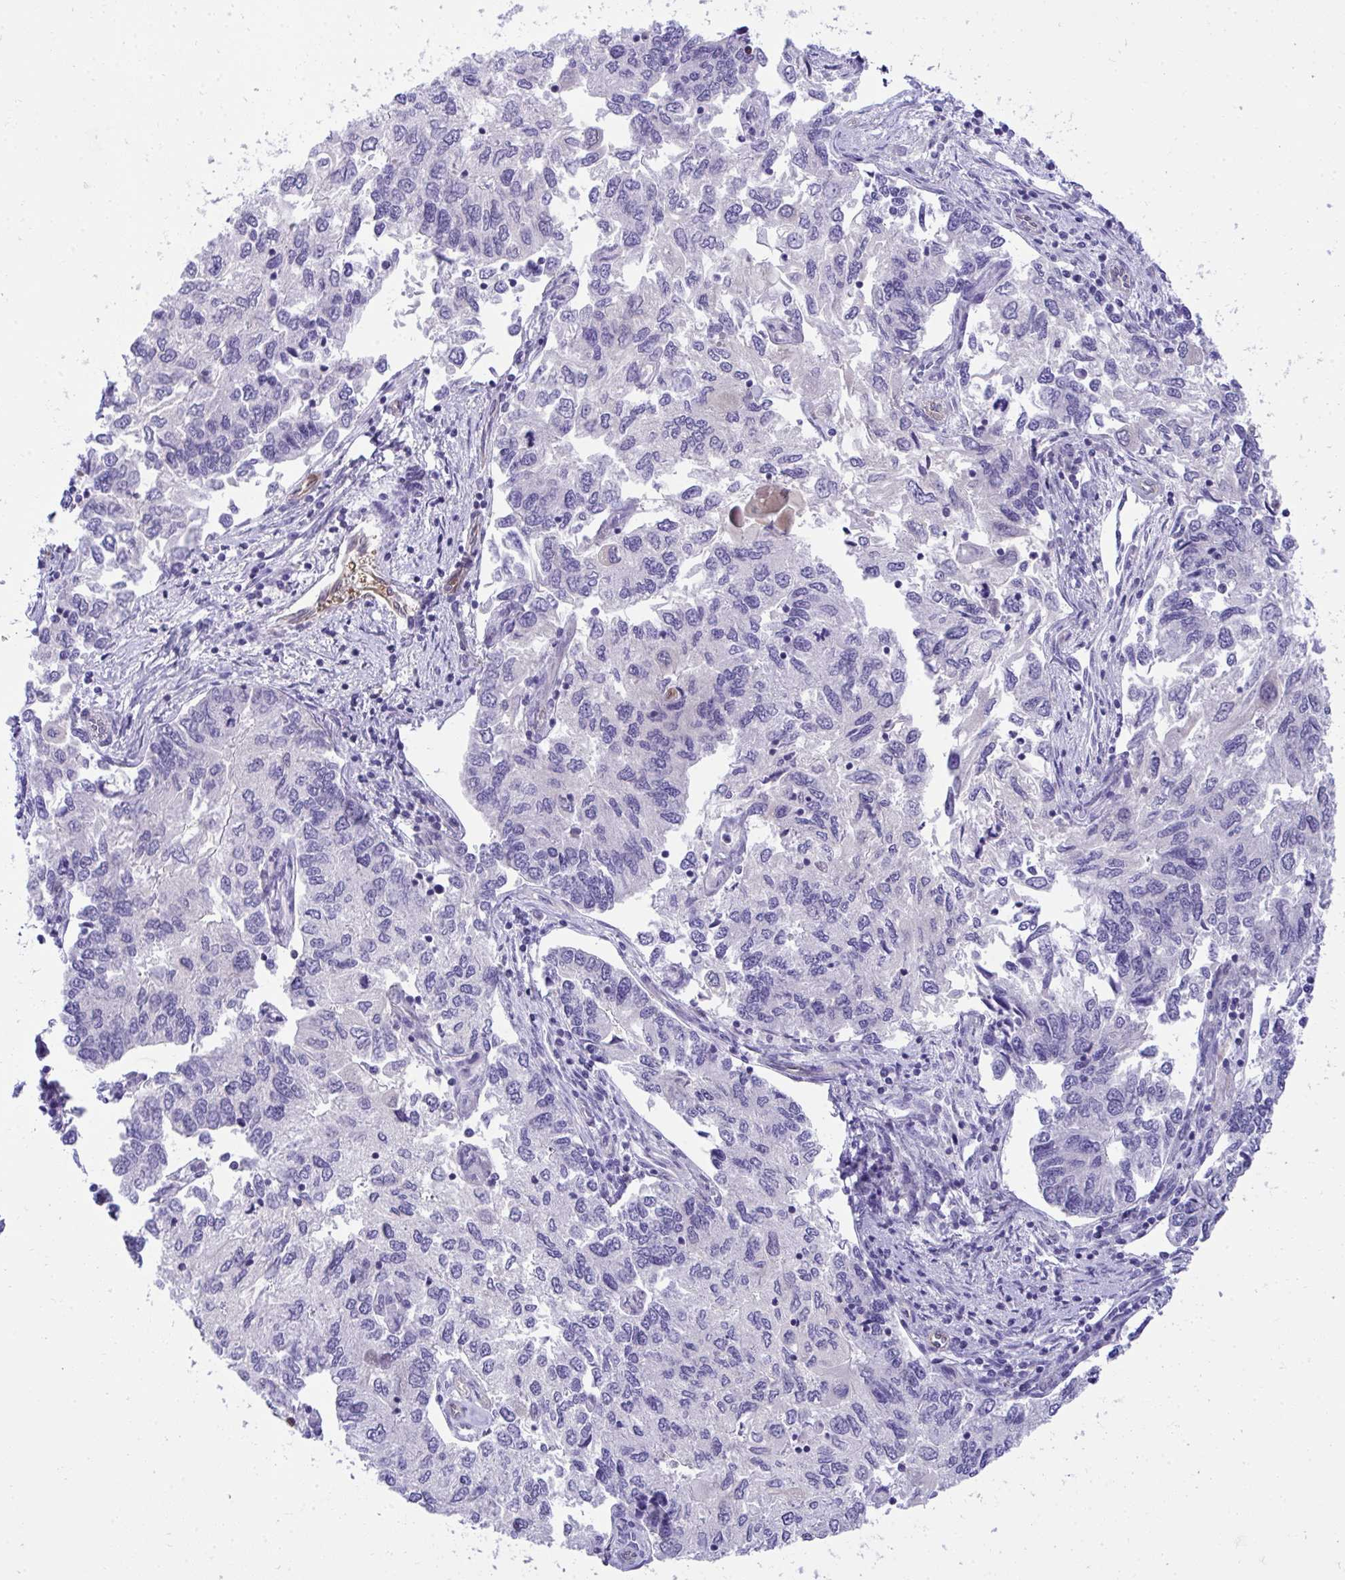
{"staining": {"intensity": "weak", "quantity": "<25%", "location": "nuclear"}, "tissue": "endometrial cancer", "cell_type": "Tumor cells", "image_type": "cancer", "snomed": [{"axis": "morphology", "description": "Carcinoma, NOS"}, {"axis": "topography", "description": "Uterus"}], "caption": "DAB immunohistochemical staining of human endometrial cancer shows no significant staining in tumor cells.", "gene": "PGM2L1", "patient": {"sex": "female", "age": 76}}